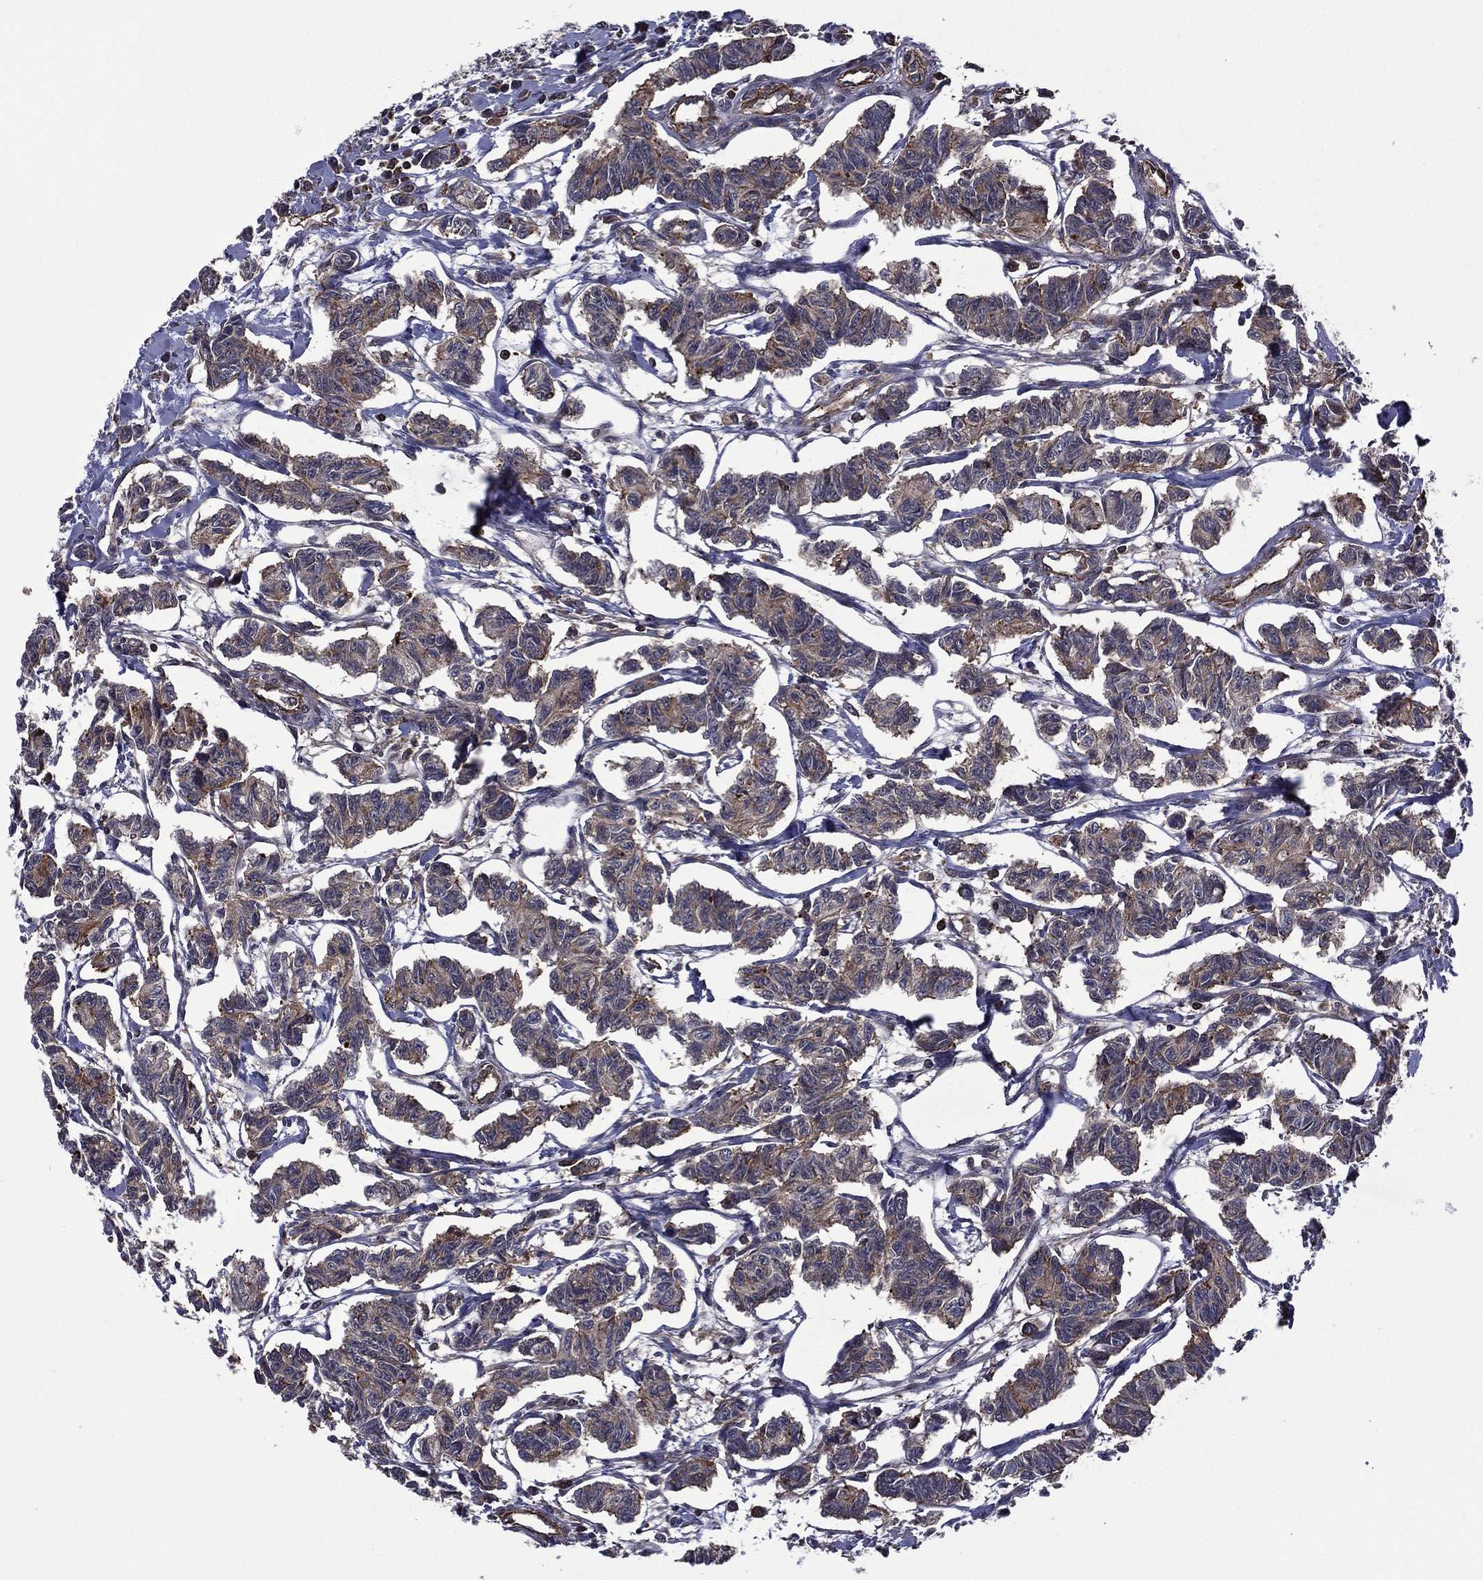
{"staining": {"intensity": "moderate", "quantity": ">75%", "location": "cytoplasmic/membranous"}, "tissue": "carcinoid", "cell_type": "Tumor cells", "image_type": "cancer", "snomed": [{"axis": "morphology", "description": "Carcinoid, malignant, NOS"}, {"axis": "topography", "description": "Kidney"}], "caption": "Immunohistochemistry (IHC) image of human malignant carcinoid stained for a protein (brown), which displays medium levels of moderate cytoplasmic/membranous positivity in about >75% of tumor cells.", "gene": "PLPP3", "patient": {"sex": "female", "age": 41}}